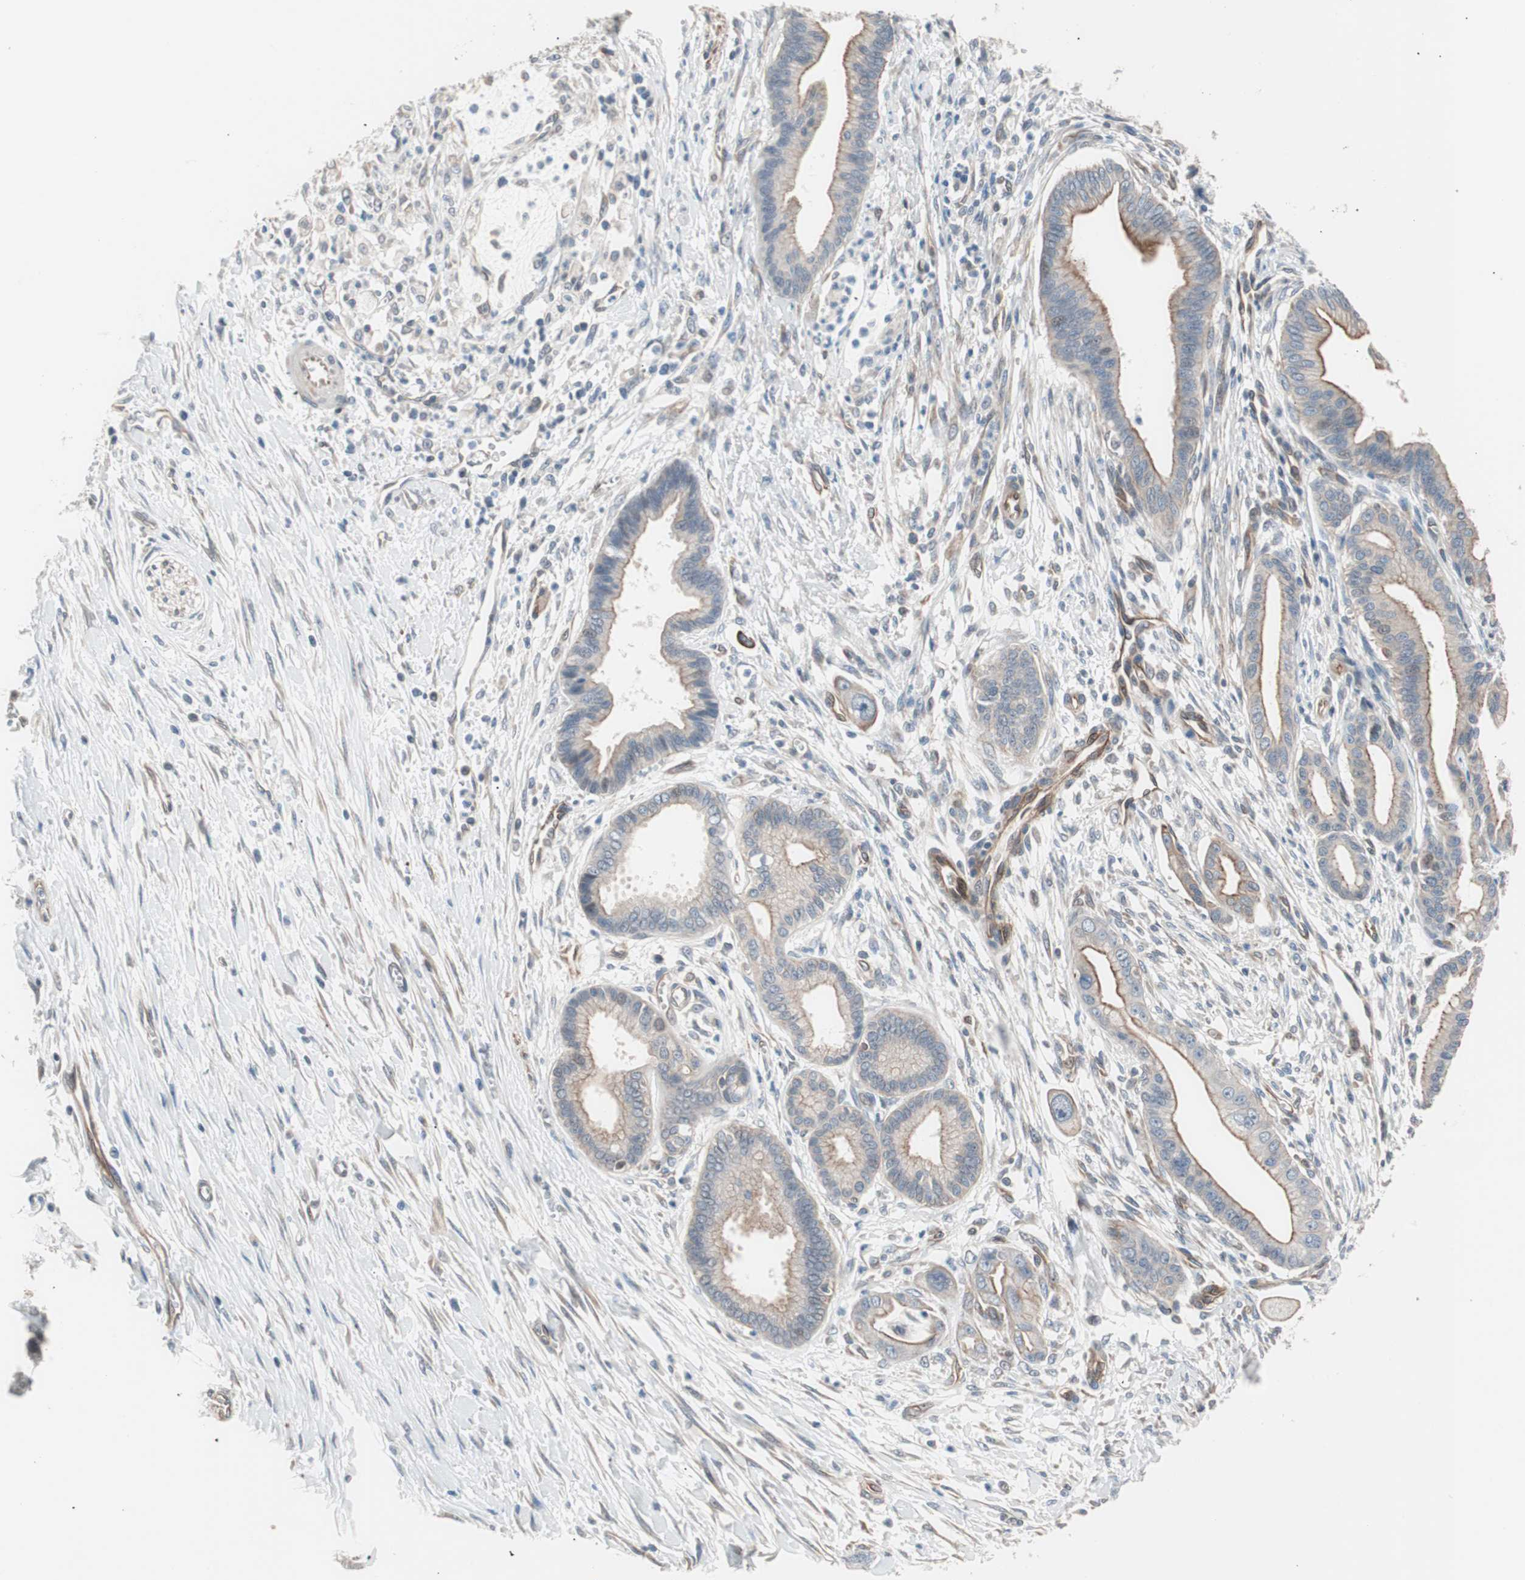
{"staining": {"intensity": "weak", "quantity": ">75%", "location": "cytoplasmic/membranous"}, "tissue": "pancreatic cancer", "cell_type": "Tumor cells", "image_type": "cancer", "snomed": [{"axis": "morphology", "description": "Adenocarcinoma, NOS"}, {"axis": "topography", "description": "Pancreas"}], "caption": "Immunohistochemistry of human pancreatic cancer displays low levels of weak cytoplasmic/membranous positivity in approximately >75% of tumor cells.", "gene": "SMG1", "patient": {"sex": "male", "age": 59}}